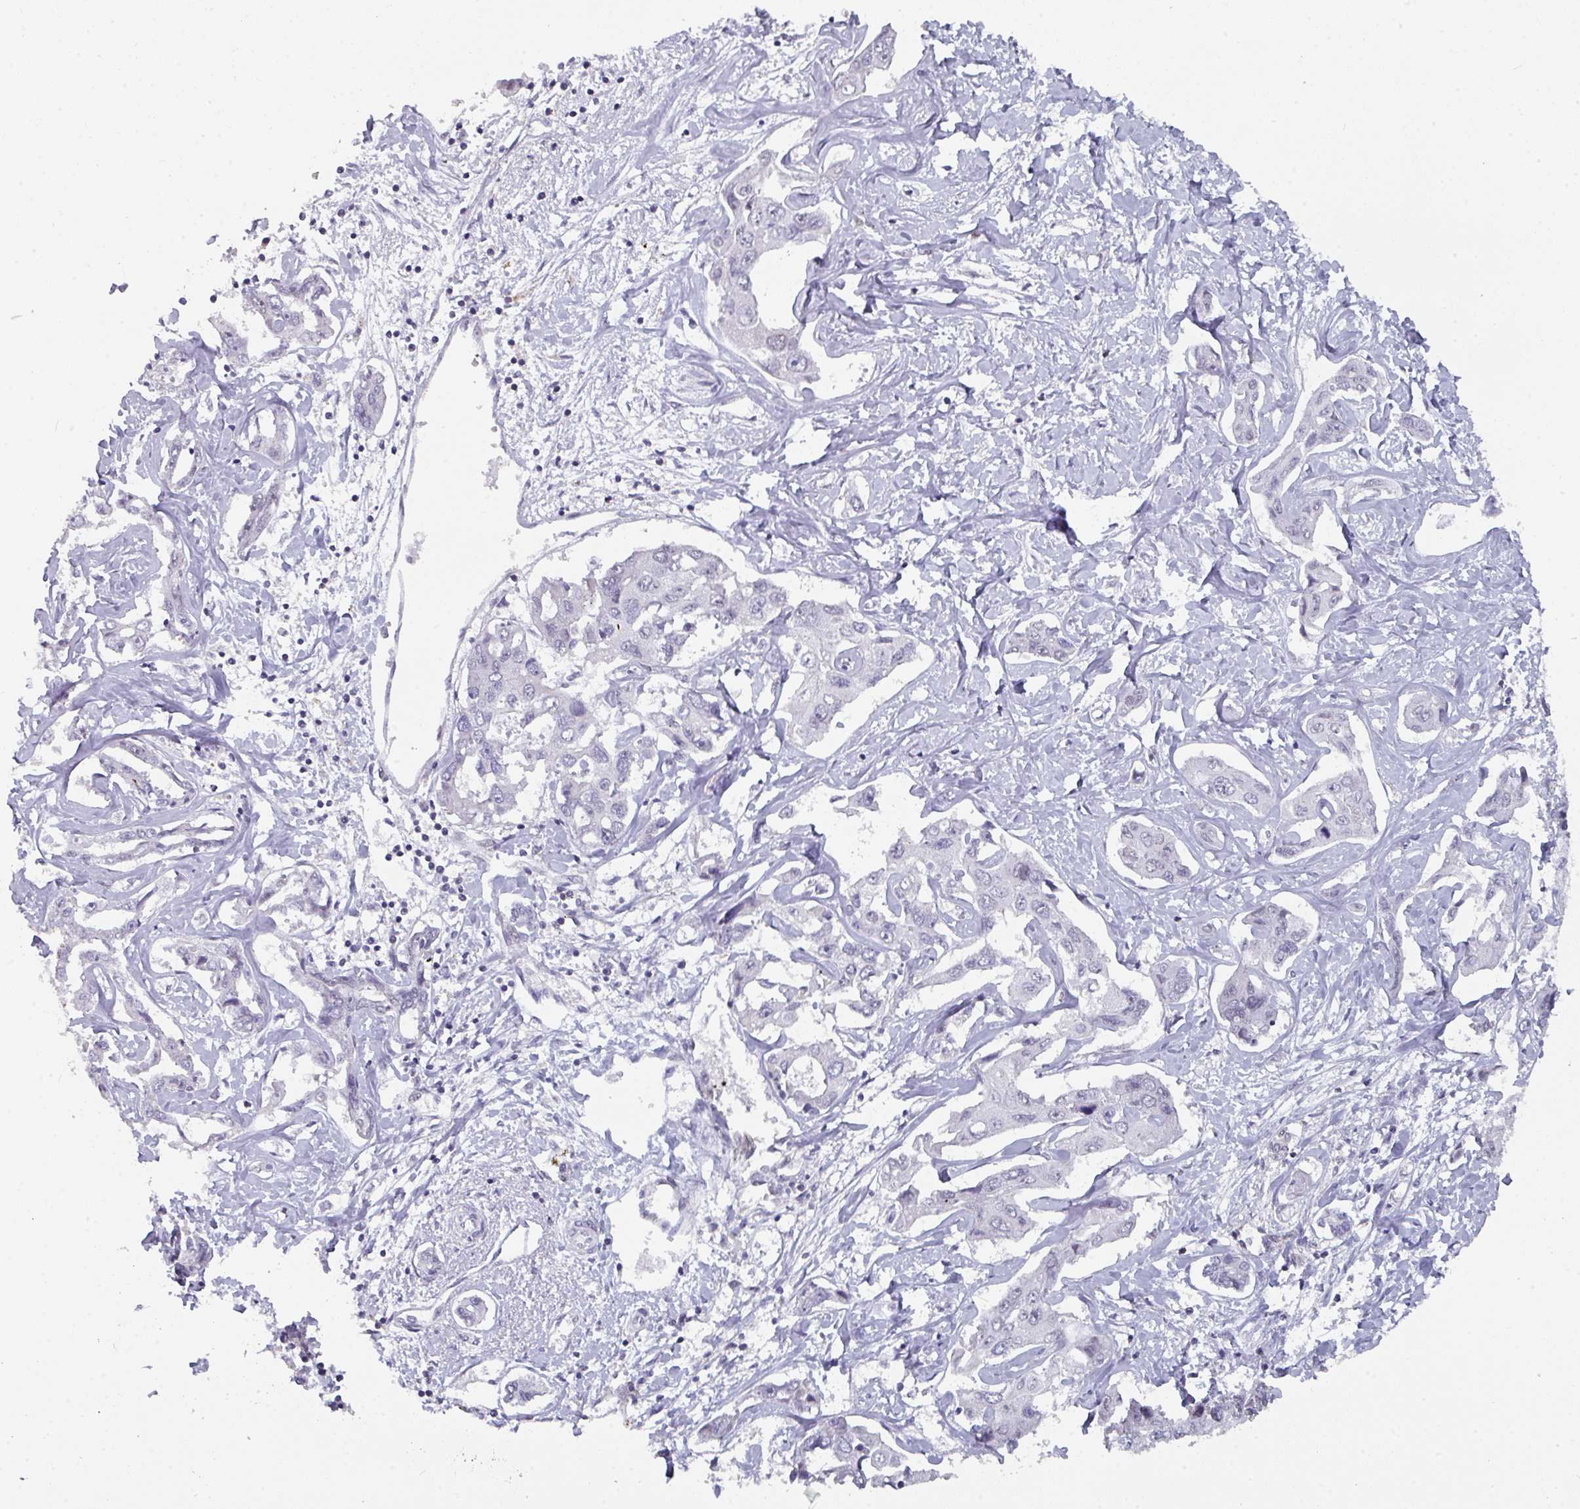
{"staining": {"intensity": "negative", "quantity": "none", "location": "none"}, "tissue": "liver cancer", "cell_type": "Tumor cells", "image_type": "cancer", "snomed": [{"axis": "morphology", "description": "Cholangiocarcinoma"}, {"axis": "topography", "description": "Liver"}], "caption": "High power microscopy histopathology image of an immunohistochemistry (IHC) photomicrograph of liver cholangiocarcinoma, revealing no significant positivity in tumor cells.", "gene": "RASAL3", "patient": {"sex": "male", "age": 59}}